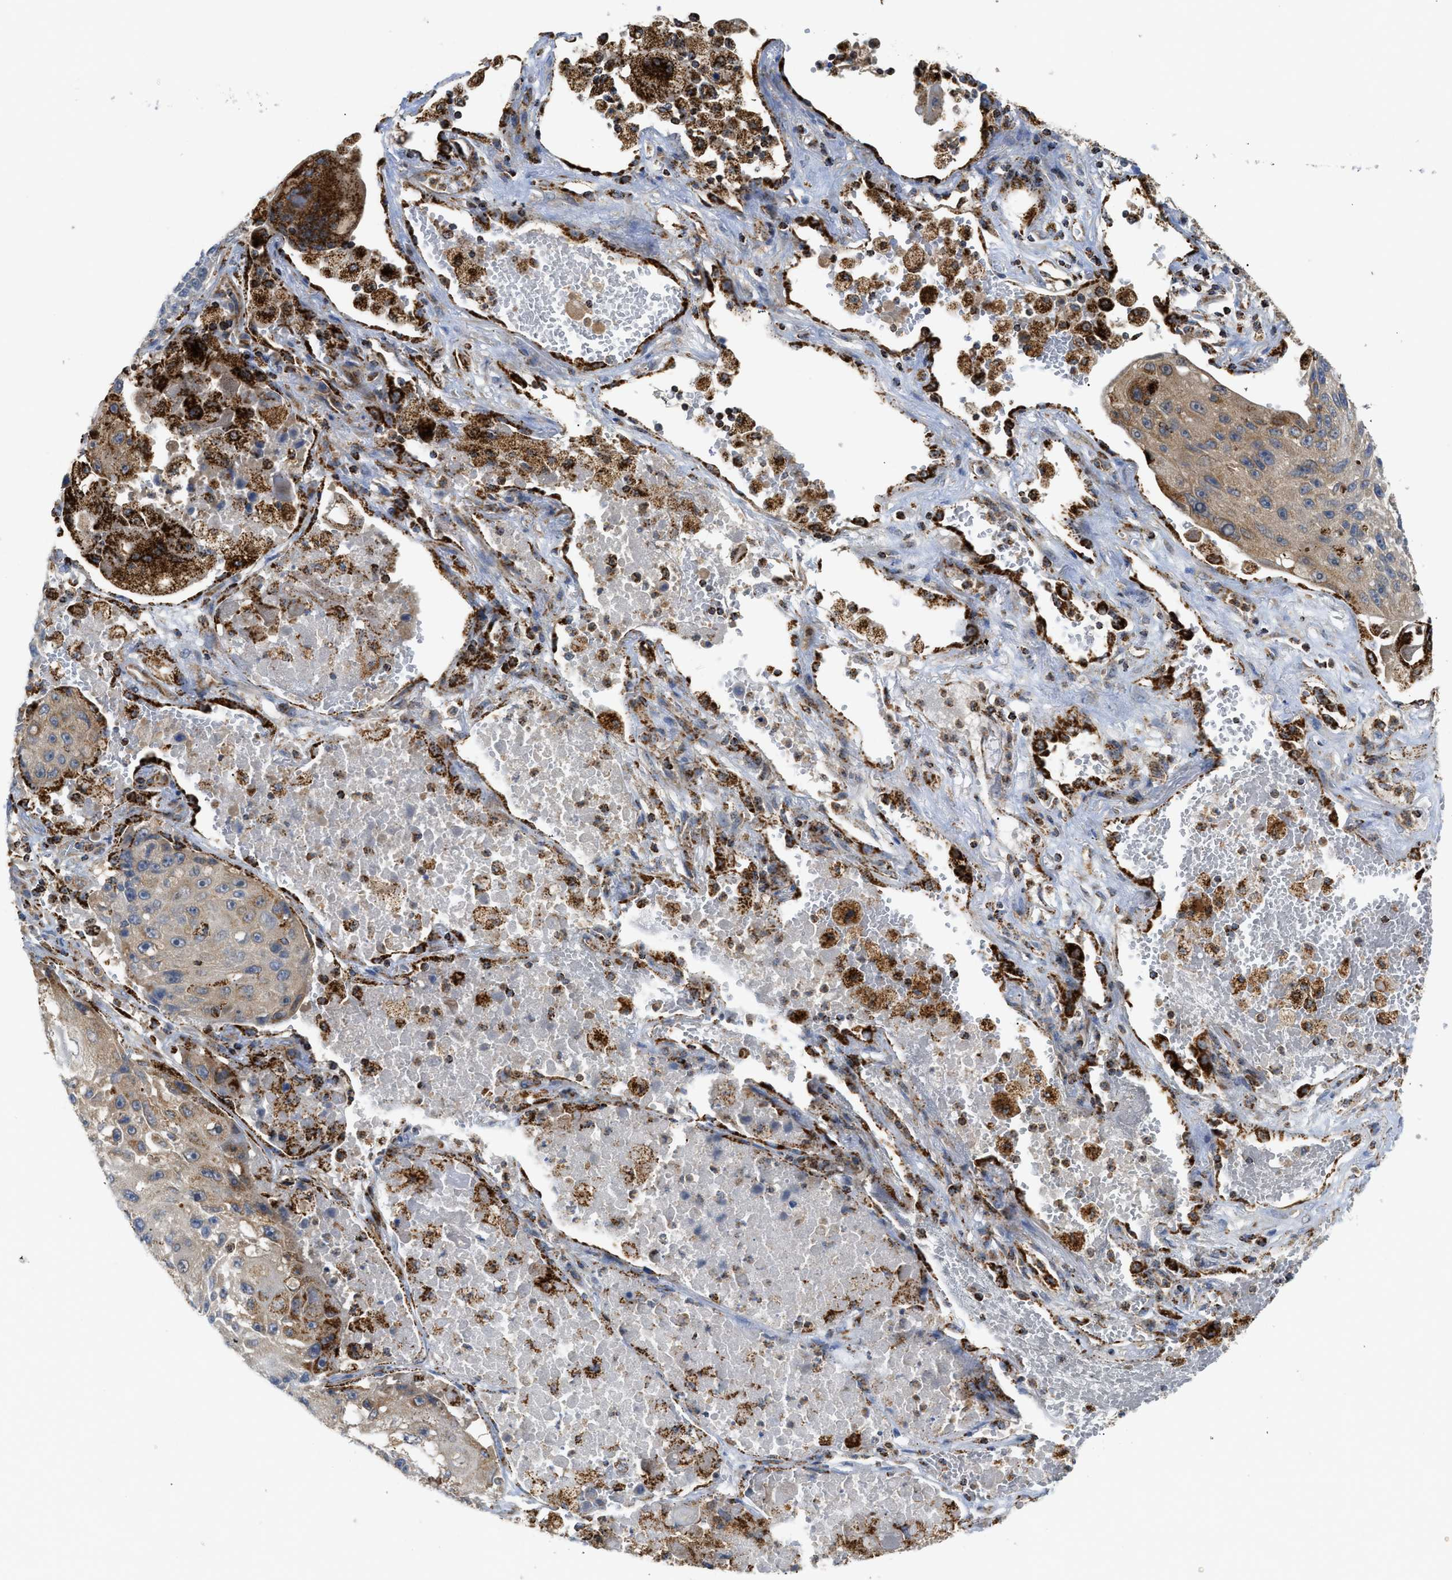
{"staining": {"intensity": "moderate", "quantity": ">75%", "location": "cytoplasmic/membranous"}, "tissue": "lung cancer", "cell_type": "Tumor cells", "image_type": "cancer", "snomed": [{"axis": "morphology", "description": "Squamous cell carcinoma, NOS"}, {"axis": "topography", "description": "Lung"}], "caption": "High-power microscopy captured an immunohistochemistry (IHC) image of lung cancer (squamous cell carcinoma), revealing moderate cytoplasmic/membranous positivity in about >75% of tumor cells. (IHC, brightfield microscopy, high magnification).", "gene": "SQOR", "patient": {"sex": "male", "age": 61}}